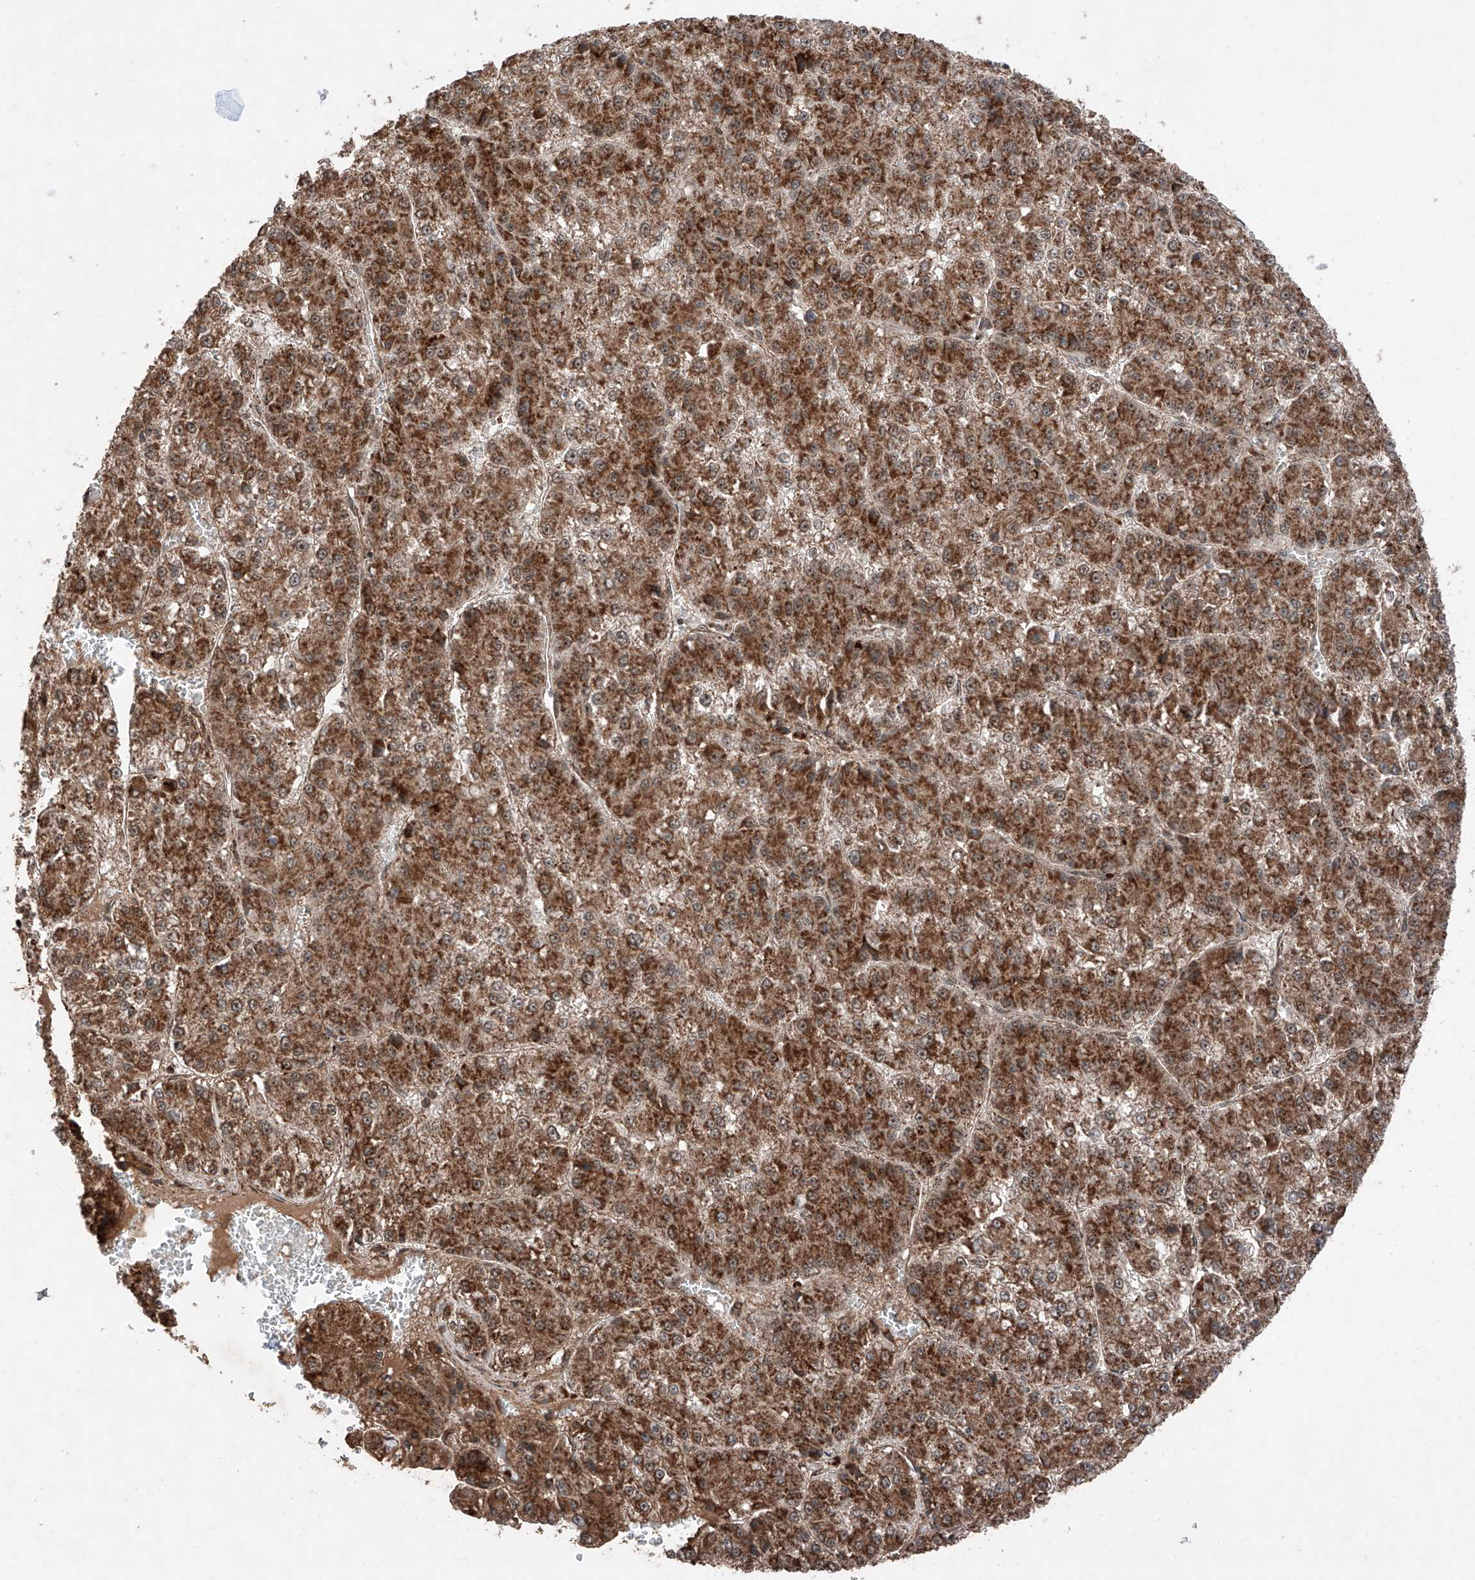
{"staining": {"intensity": "strong", "quantity": ">75%", "location": "cytoplasmic/membranous"}, "tissue": "liver cancer", "cell_type": "Tumor cells", "image_type": "cancer", "snomed": [{"axis": "morphology", "description": "Carcinoma, Hepatocellular, NOS"}, {"axis": "topography", "description": "Liver"}], "caption": "Immunohistochemical staining of human liver cancer demonstrates high levels of strong cytoplasmic/membranous staining in approximately >75% of tumor cells.", "gene": "ZSCAN29", "patient": {"sex": "female", "age": 73}}